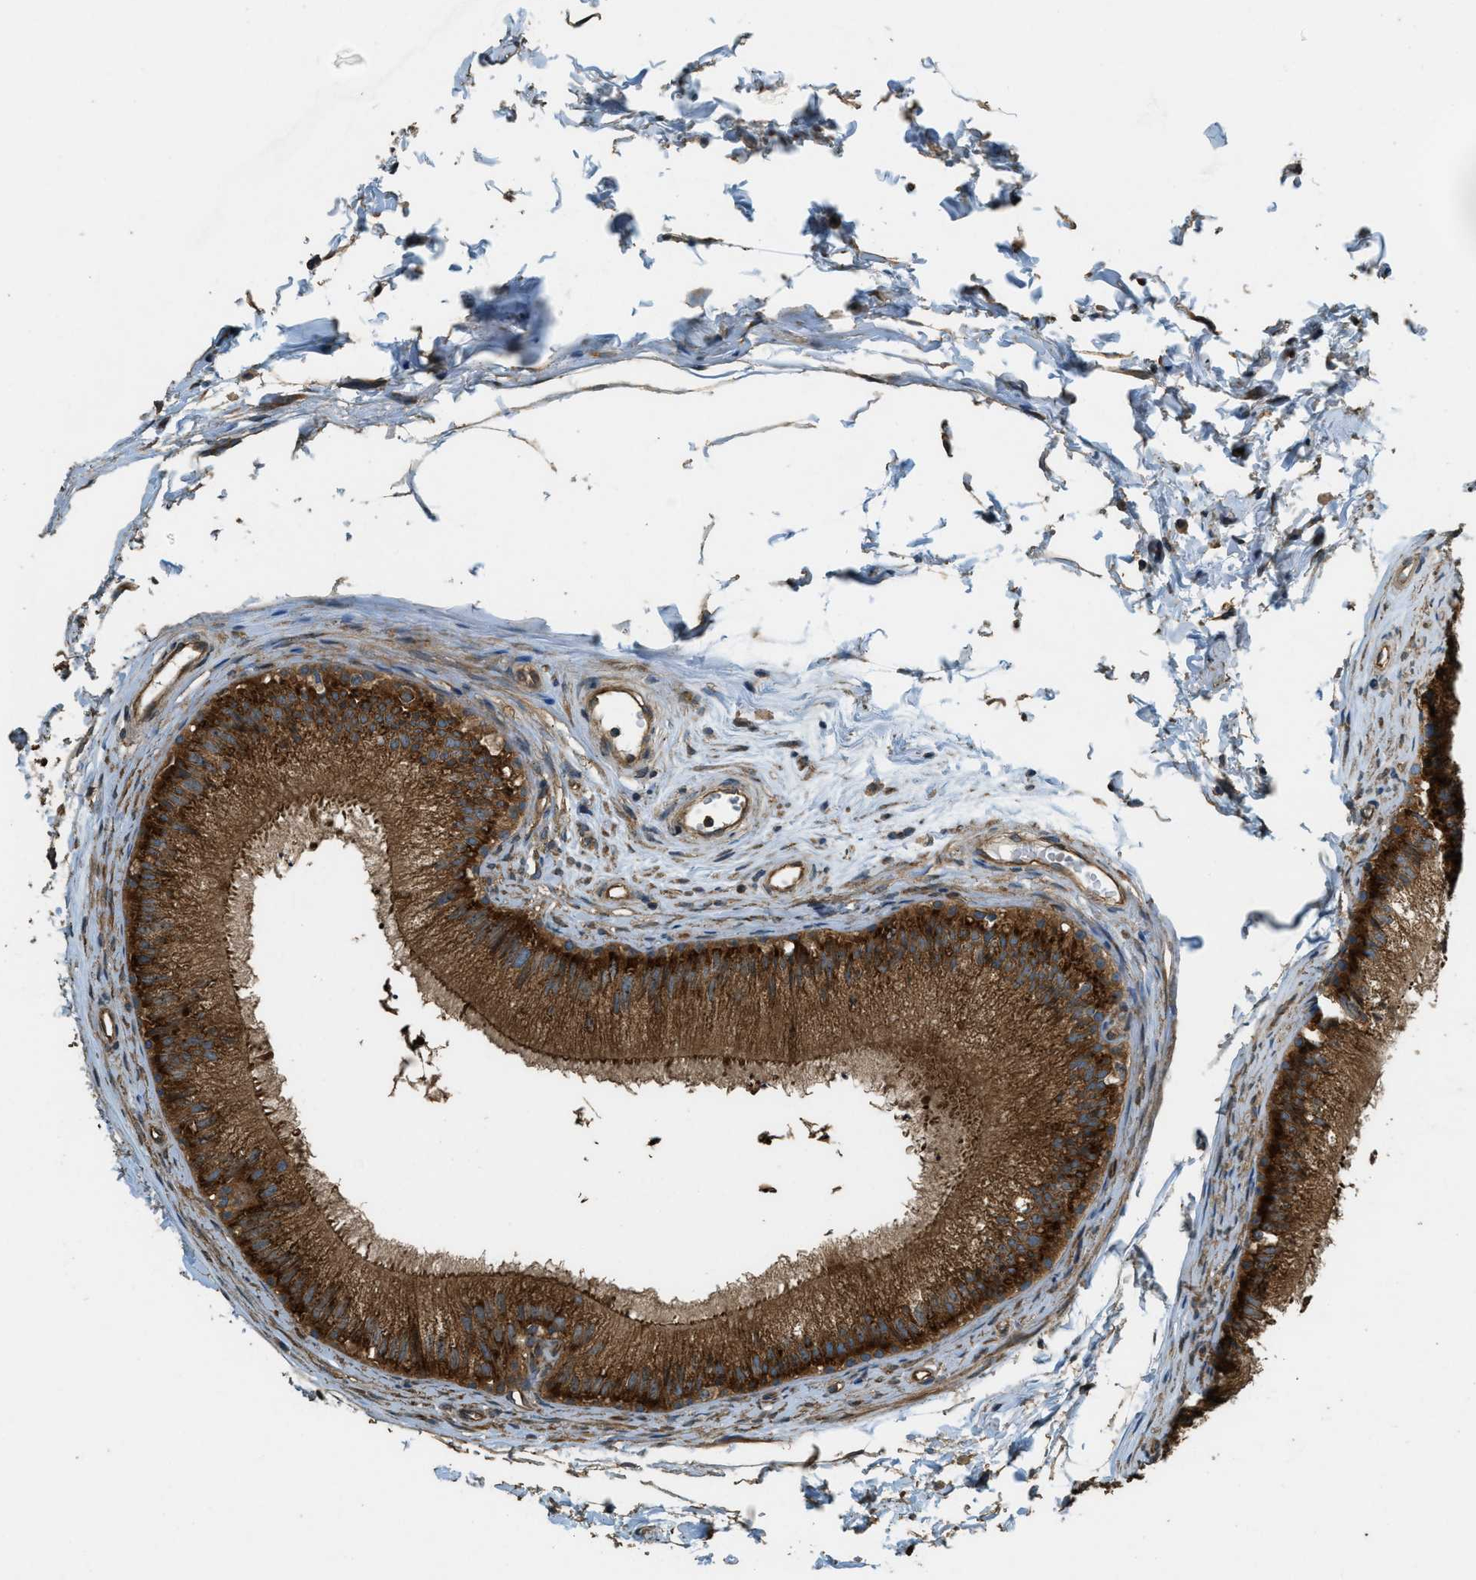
{"staining": {"intensity": "strong", "quantity": ">75%", "location": "cytoplasmic/membranous"}, "tissue": "epididymis", "cell_type": "Glandular cells", "image_type": "normal", "snomed": [{"axis": "morphology", "description": "Normal tissue, NOS"}, {"axis": "topography", "description": "Epididymis"}], "caption": "IHC of unremarkable epididymis reveals high levels of strong cytoplasmic/membranous positivity in approximately >75% of glandular cells. (IHC, brightfield microscopy, high magnification).", "gene": "MARS1", "patient": {"sex": "male", "age": 56}}